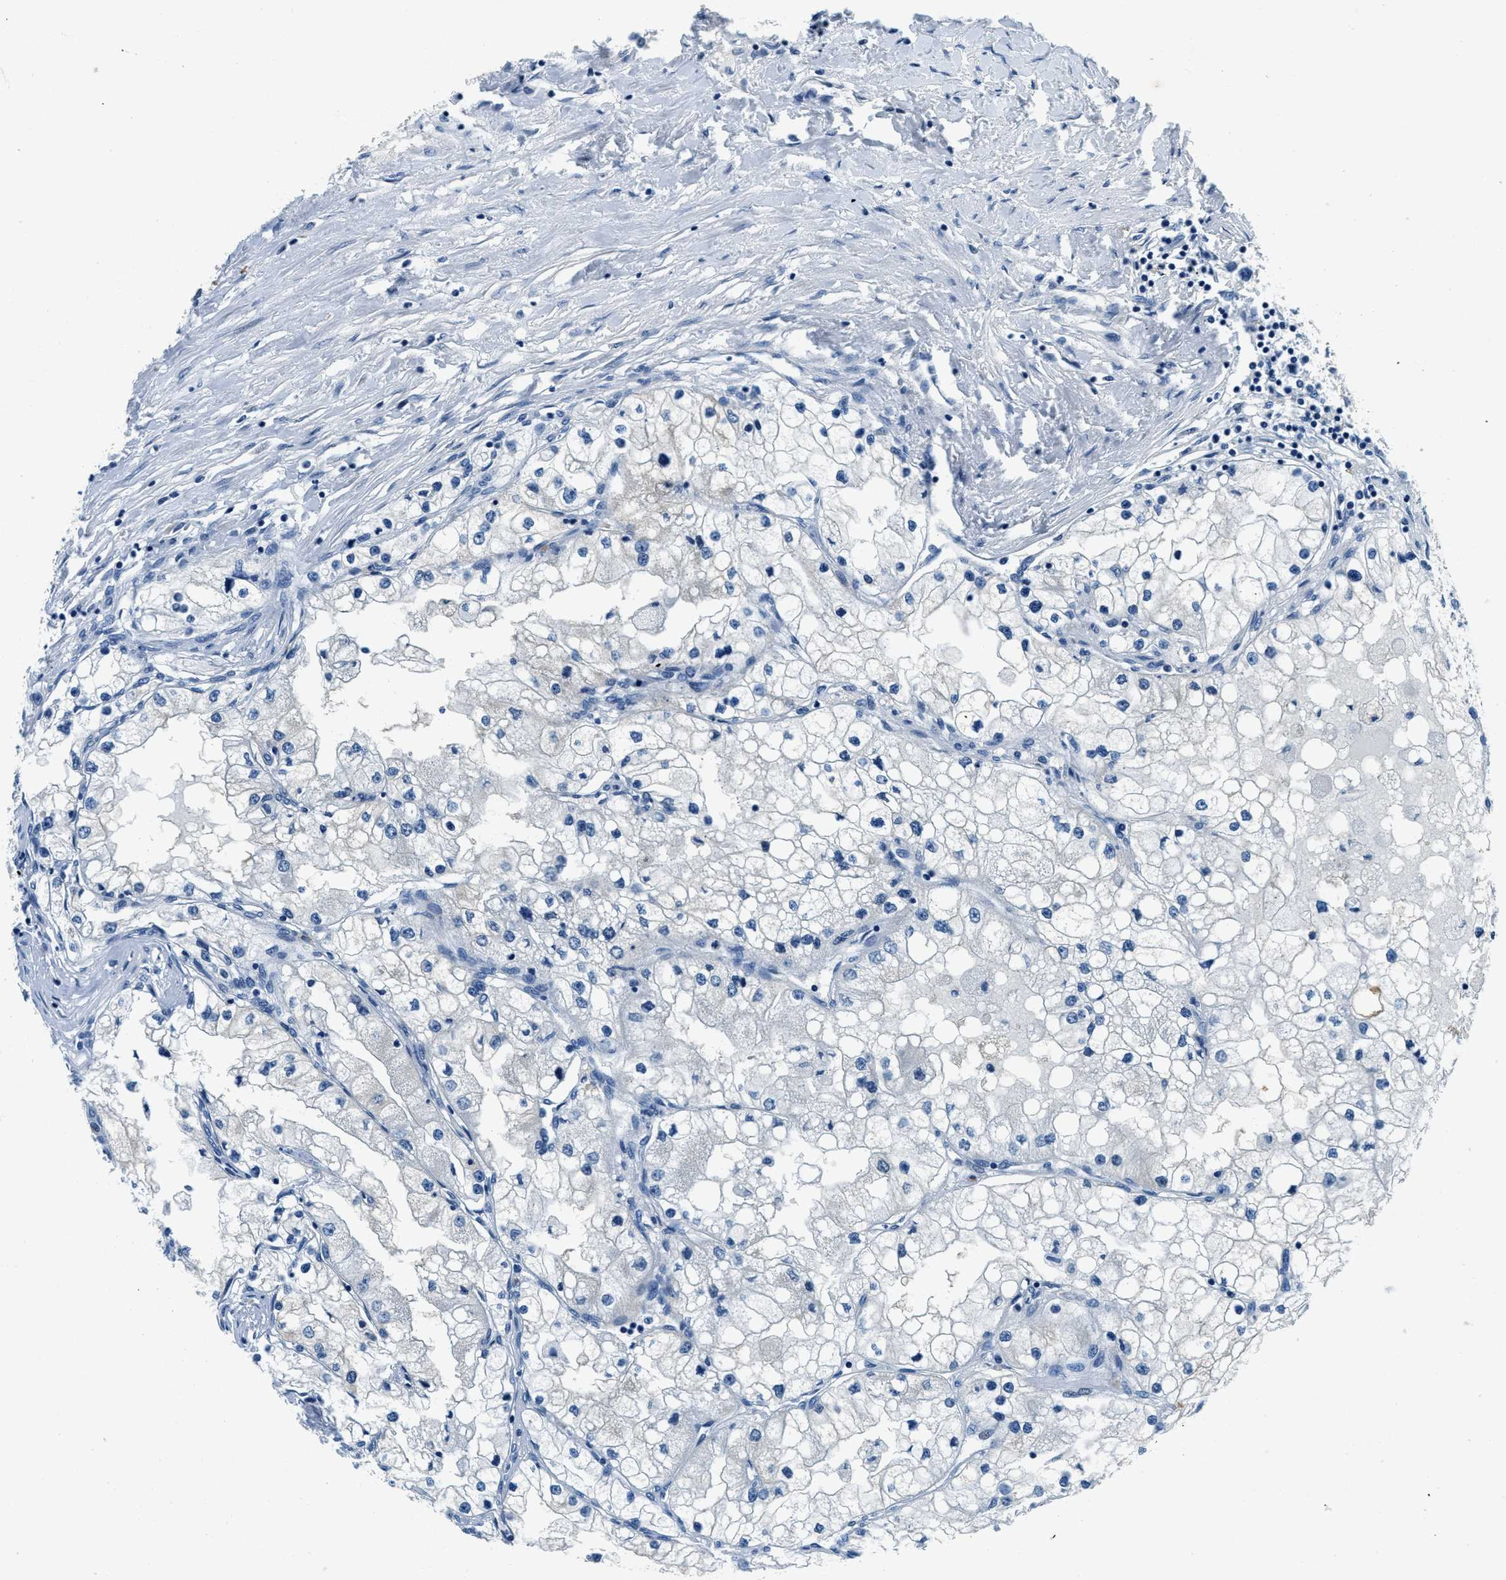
{"staining": {"intensity": "negative", "quantity": "none", "location": "none"}, "tissue": "renal cancer", "cell_type": "Tumor cells", "image_type": "cancer", "snomed": [{"axis": "morphology", "description": "Adenocarcinoma, NOS"}, {"axis": "topography", "description": "Kidney"}], "caption": "IHC of renal cancer (adenocarcinoma) demonstrates no expression in tumor cells. (IHC, brightfield microscopy, high magnification).", "gene": "UBAC2", "patient": {"sex": "male", "age": 68}}